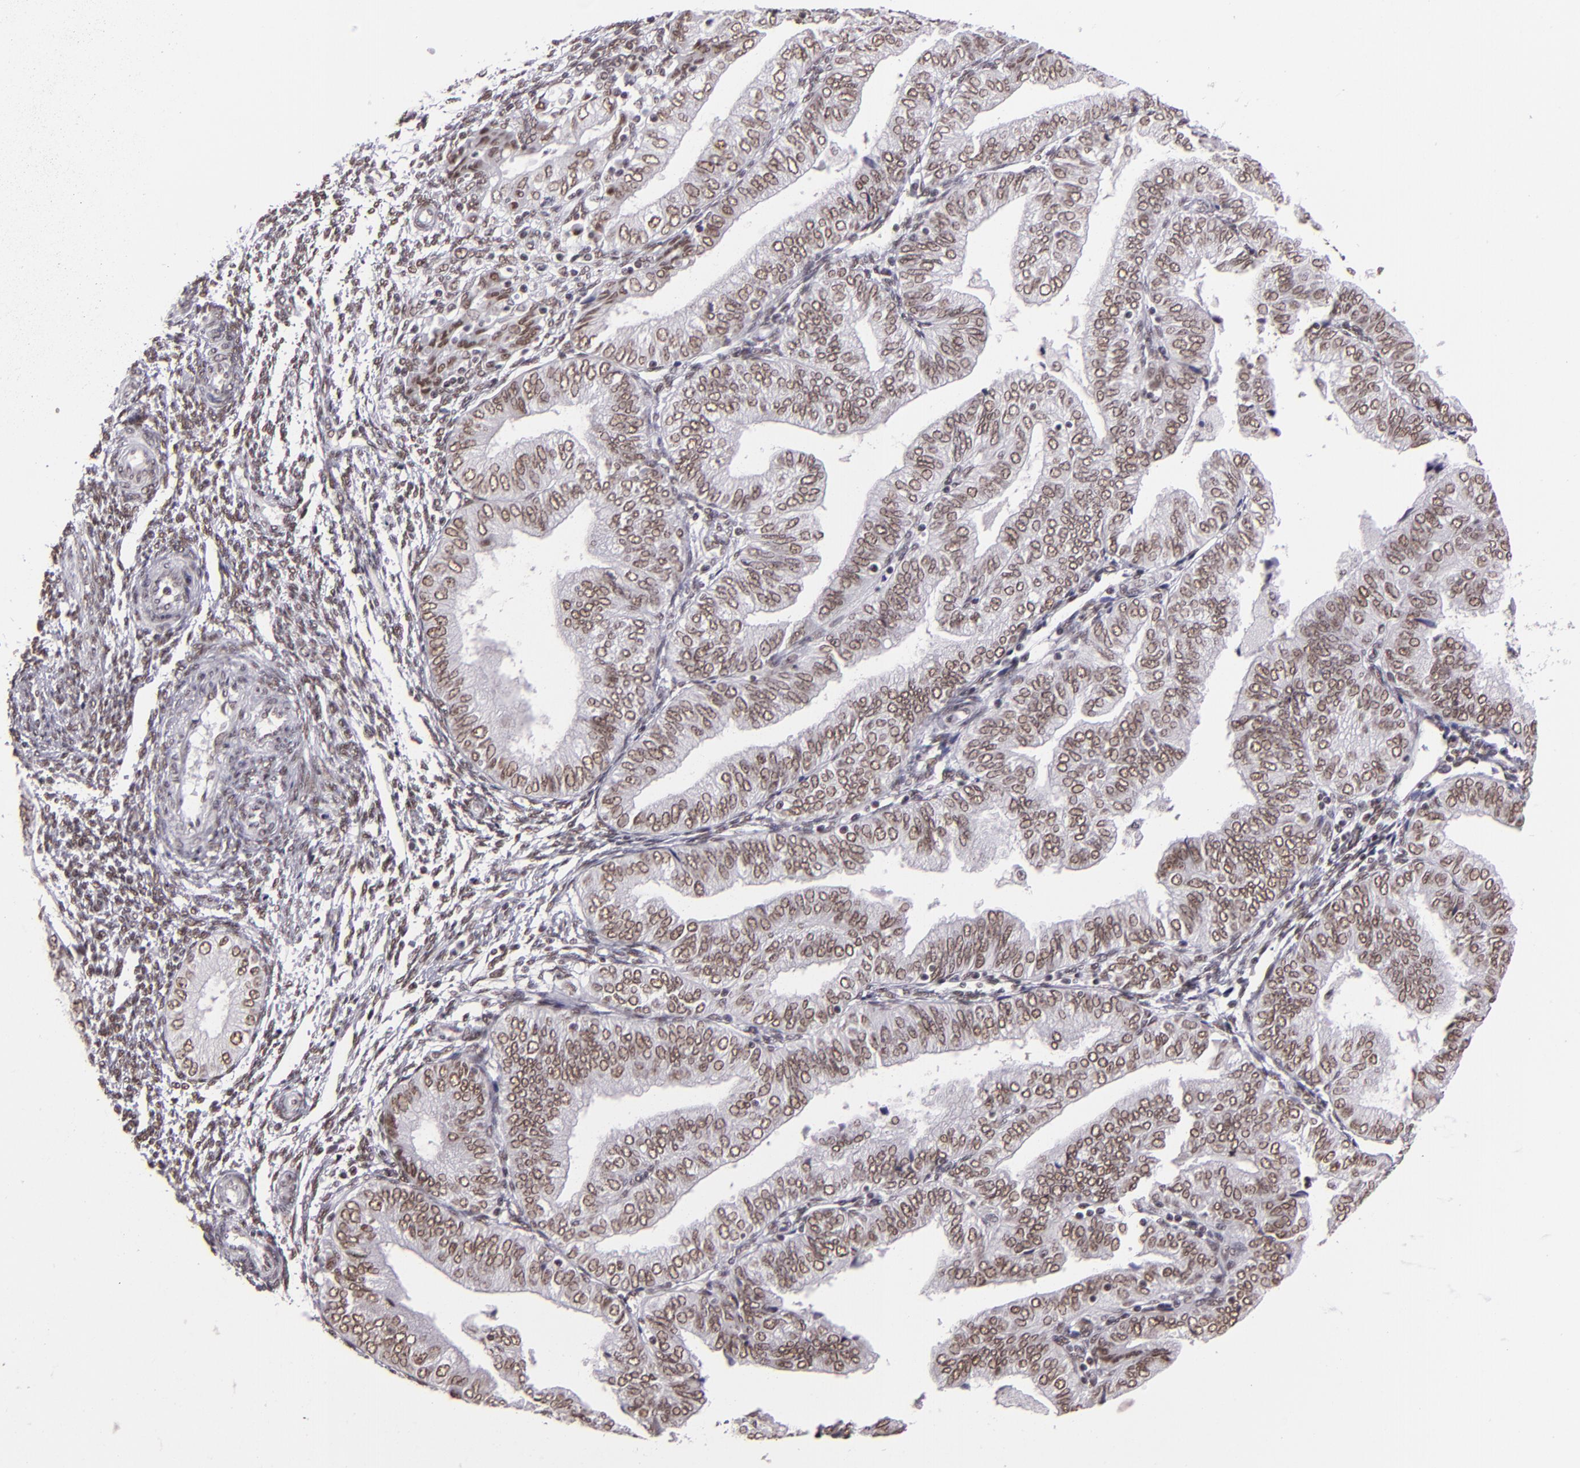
{"staining": {"intensity": "weak", "quantity": ">75%", "location": "nuclear"}, "tissue": "endometrial cancer", "cell_type": "Tumor cells", "image_type": "cancer", "snomed": [{"axis": "morphology", "description": "Adenocarcinoma, NOS"}, {"axis": "topography", "description": "Endometrium"}], "caption": "Protein expression analysis of adenocarcinoma (endometrial) demonstrates weak nuclear expression in about >75% of tumor cells.", "gene": "BRD8", "patient": {"sex": "female", "age": 51}}